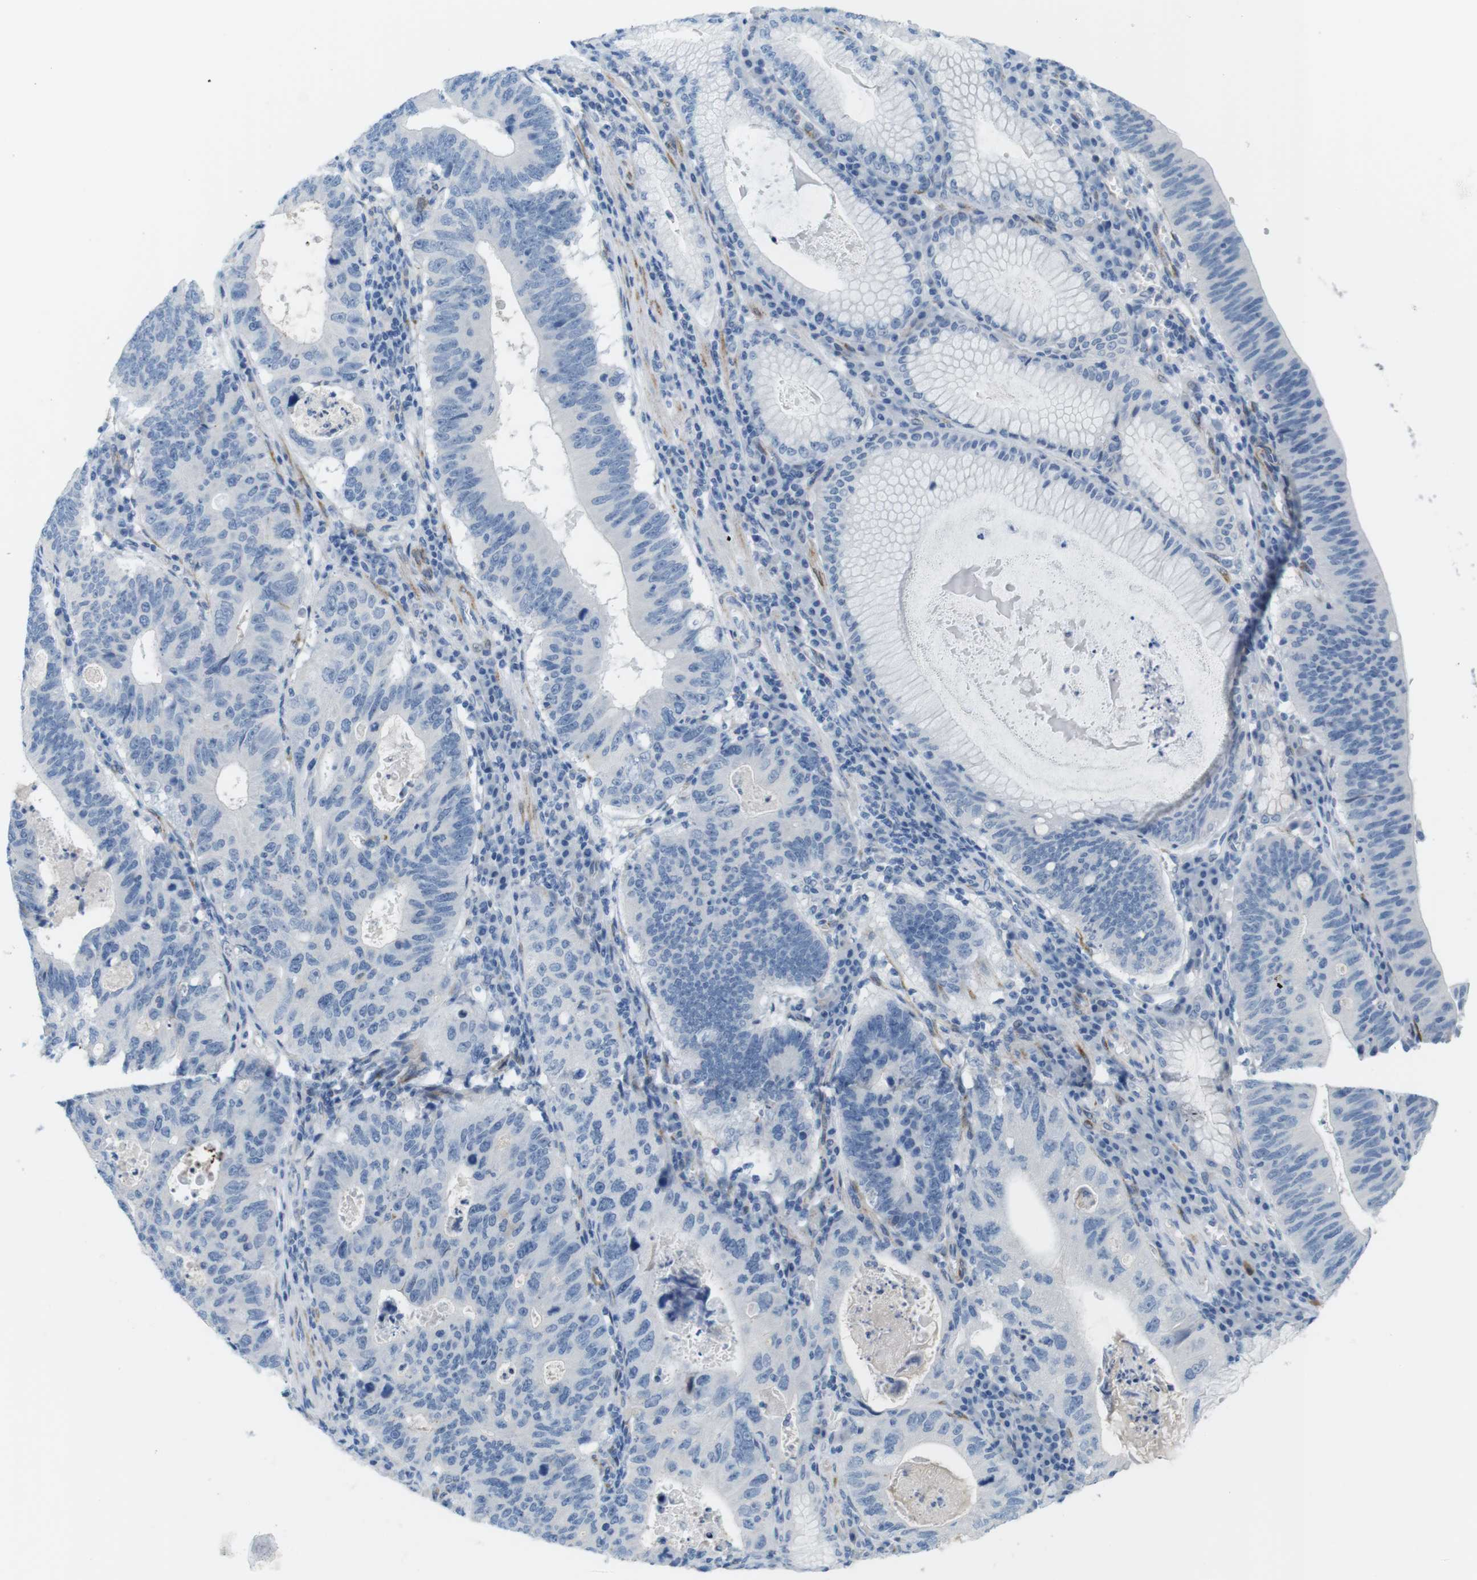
{"staining": {"intensity": "negative", "quantity": "none", "location": "none"}, "tissue": "stomach cancer", "cell_type": "Tumor cells", "image_type": "cancer", "snomed": [{"axis": "morphology", "description": "Adenocarcinoma, NOS"}, {"axis": "topography", "description": "Stomach"}], "caption": "There is no significant expression in tumor cells of adenocarcinoma (stomach).", "gene": "MYH9", "patient": {"sex": "male", "age": 59}}